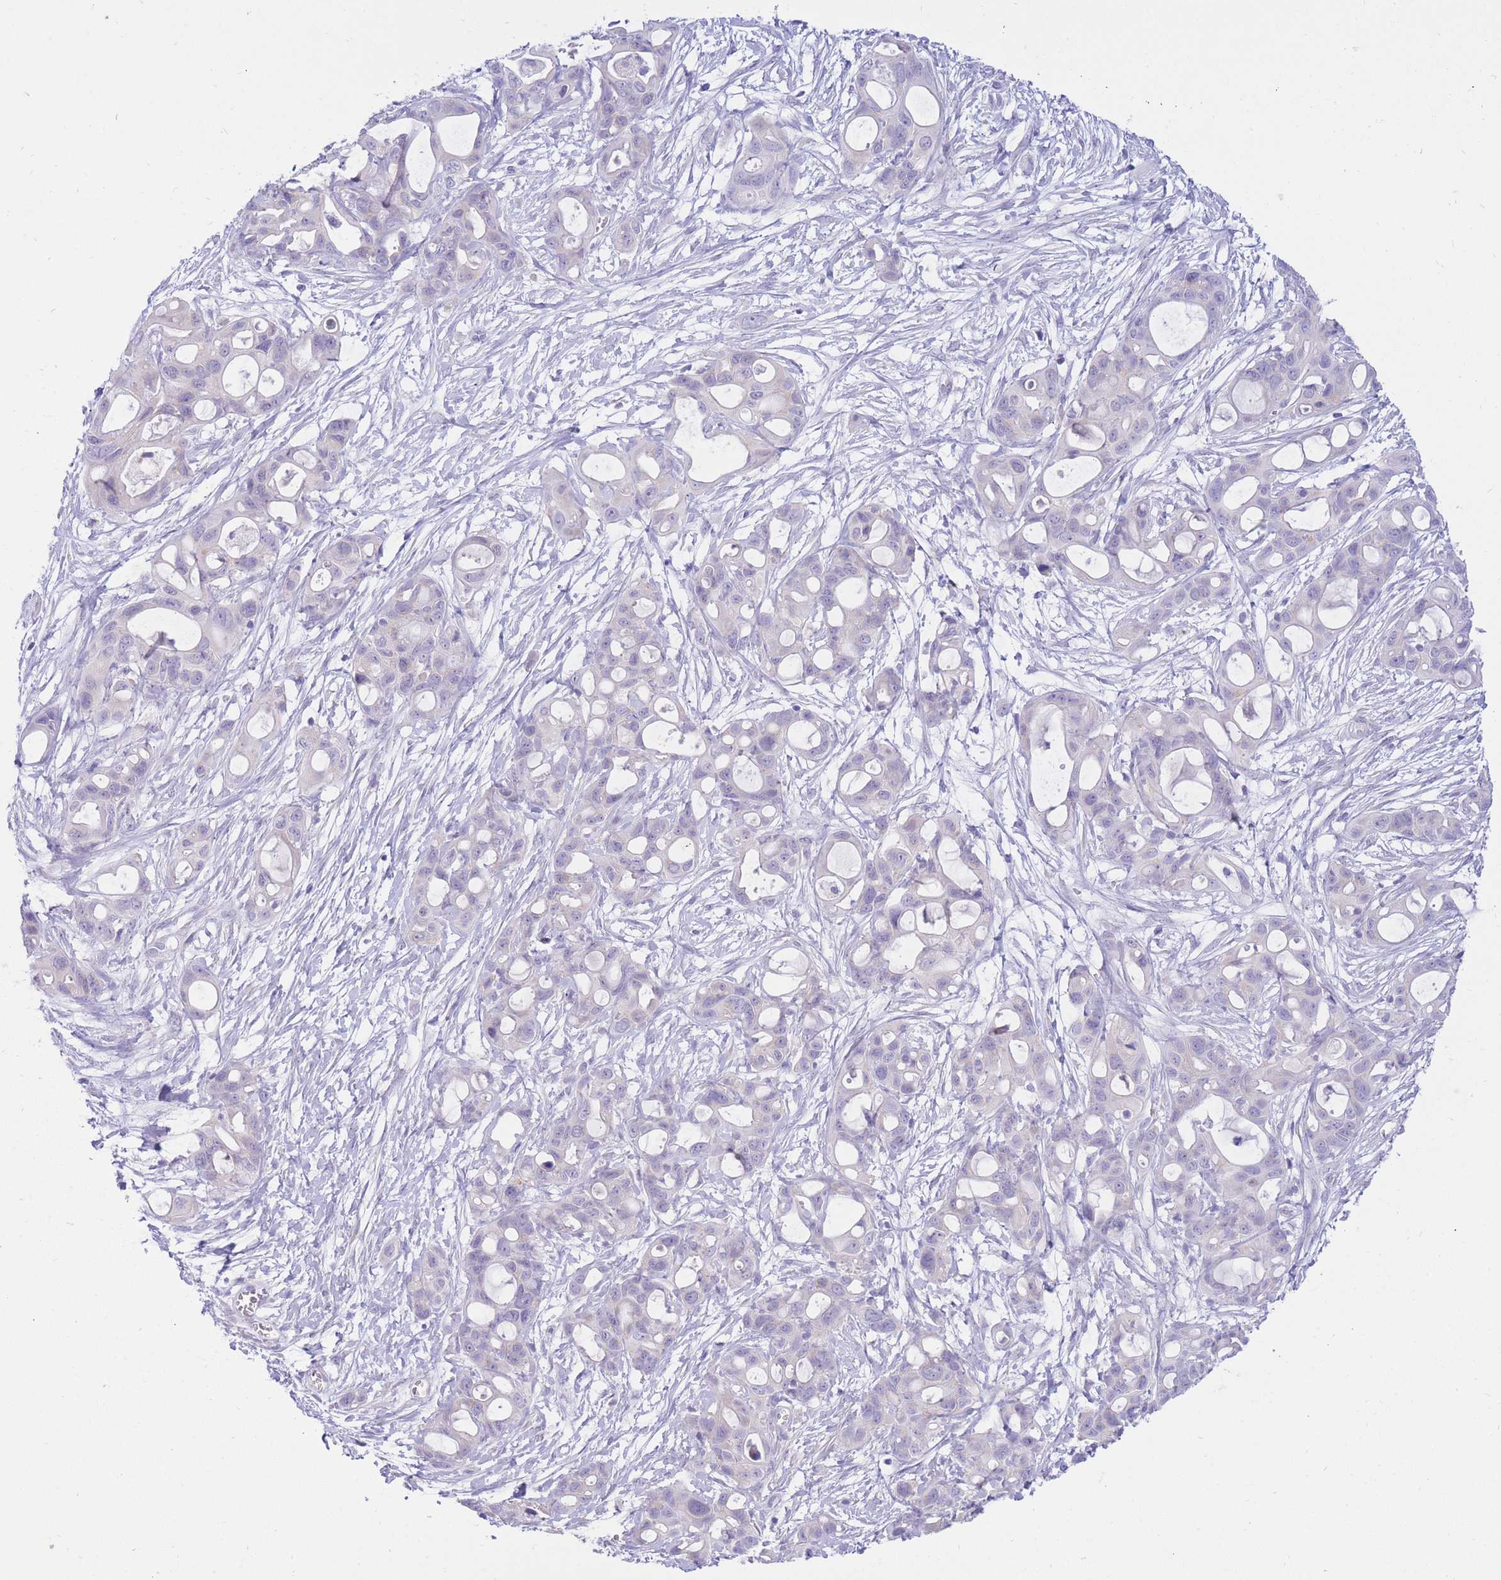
{"staining": {"intensity": "negative", "quantity": "none", "location": "none"}, "tissue": "ovarian cancer", "cell_type": "Tumor cells", "image_type": "cancer", "snomed": [{"axis": "morphology", "description": "Cystadenocarcinoma, mucinous, NOS"}, {"axis": "topography", "description": "Ovary"}], "caption": "There is no significant expression in tumor cells of ovarian mucinous cystadenocarcinoma.", "gene": "SSUH2", "patient": {"sex": "female", "age": 70}}